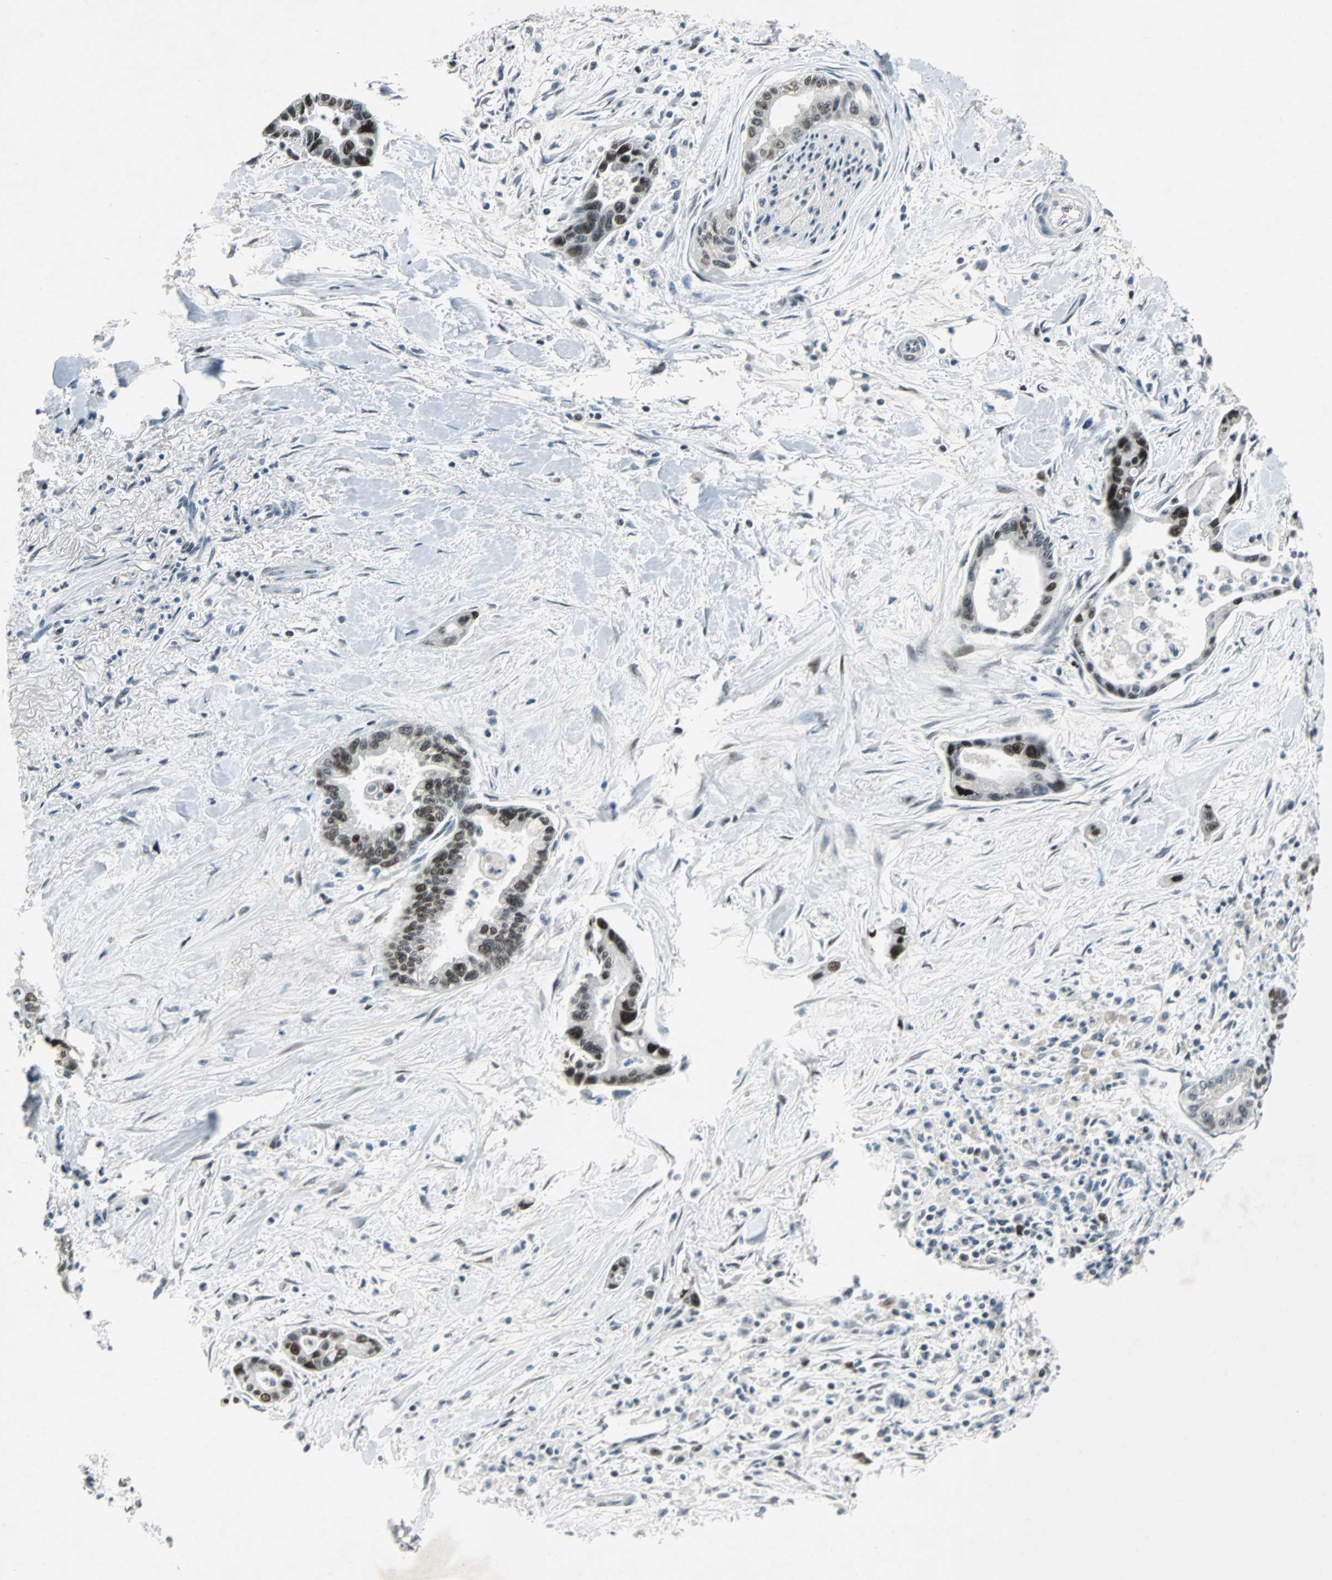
{"staining": {"intensity": "moderate", "quantity": ">75%", "location": "nuclear"}, "tissue": "pancreatic cancer", "cell_type": "Tumor cells", "image_type": "cancer", "snomed": [{"axis": "morphology", "description": "Adenocarcinoma, NOS"}, {"axis": "topography", "description": "Pancreas"}], "caption": "Immunohistochemistry (IHC) (DAB (3,3'-diaminobenzidine)) staining of pancreatic adenocarcinoma demonstrates moderate nuclear protein expression in approximately >75% of tumor cells.", "gene": "AJUBA", "patient": {"sex": "male", "age": 70}}